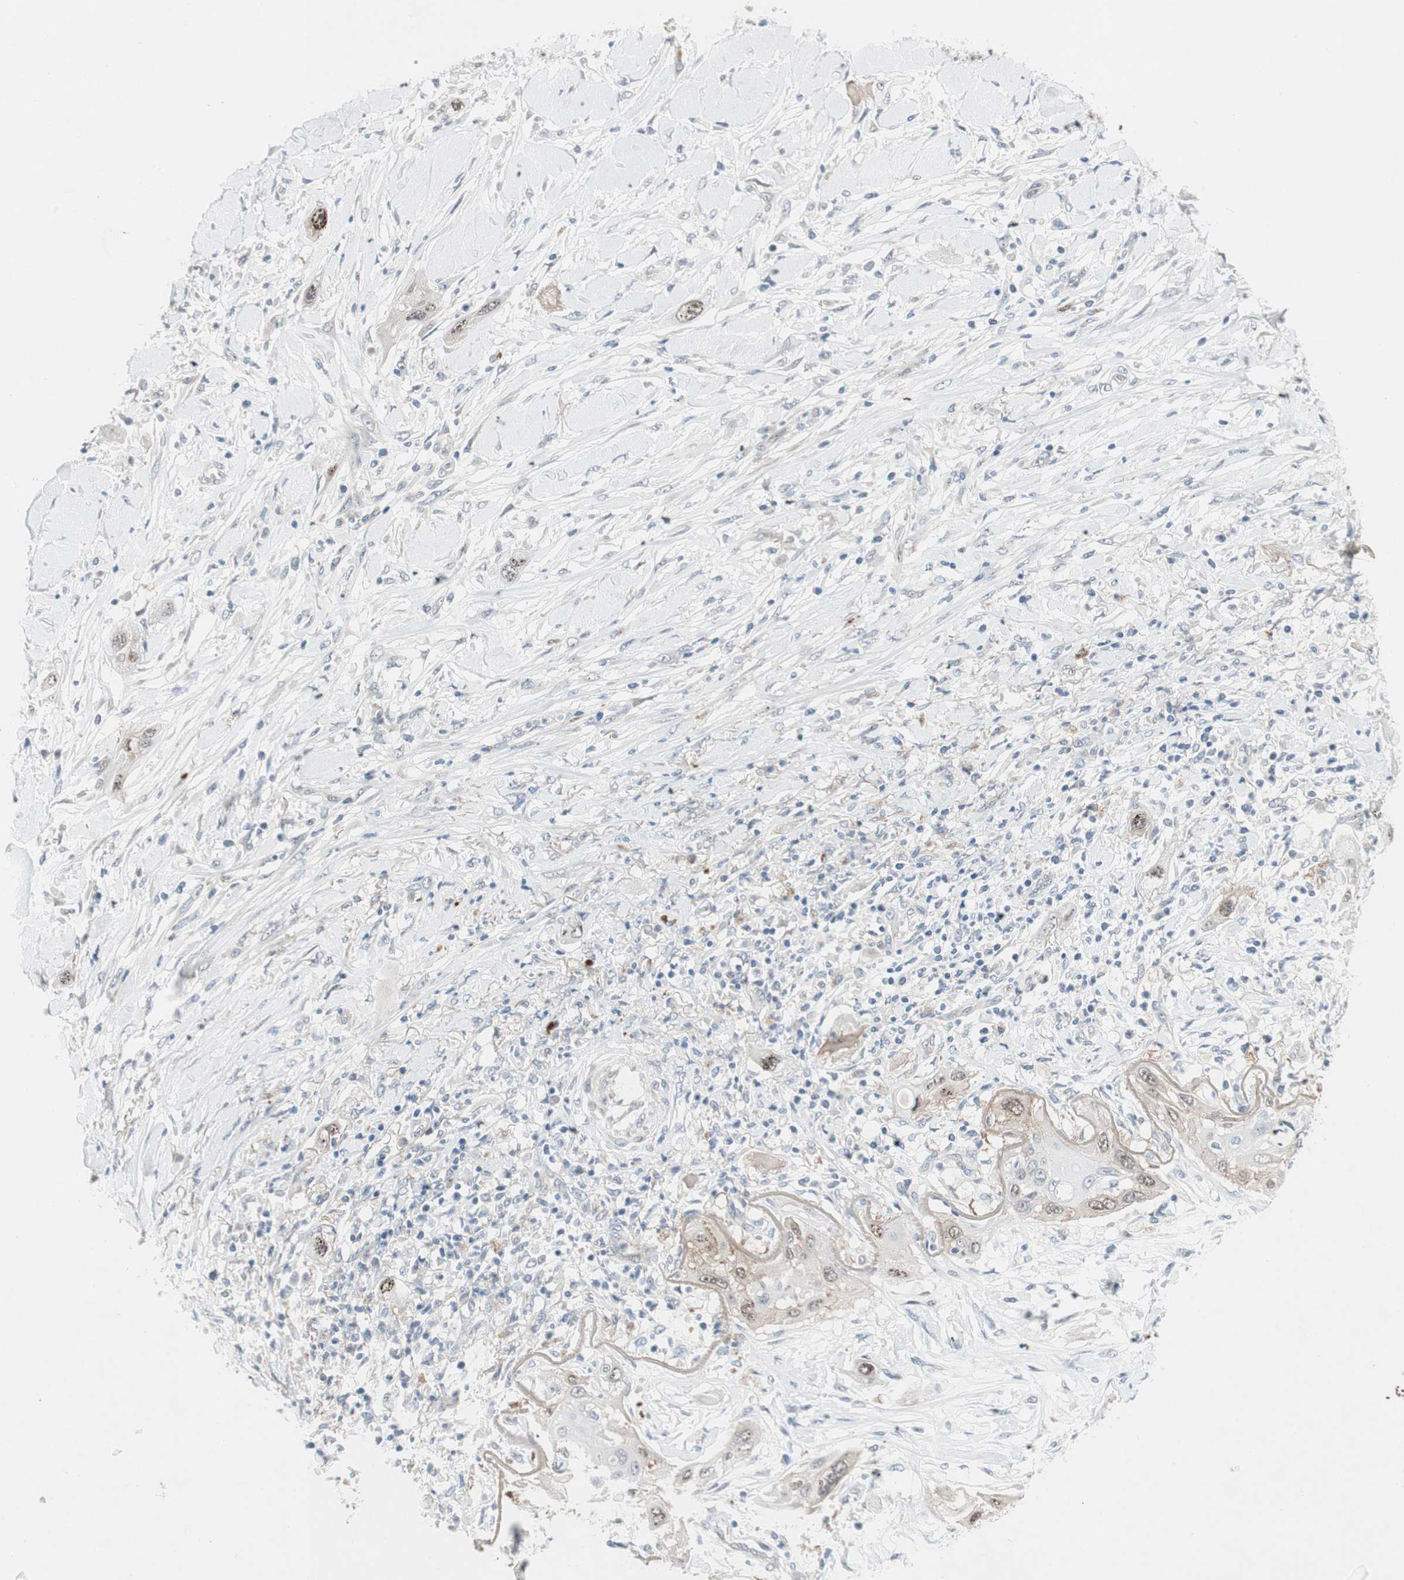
{"staining": {"intensity": "moderate", "quantity": ">75%", "location": "nuclear"}, "tissue": "lung cancer", "cell_type": "Tumor cells", "image_type": "cancer", "snomed": [{"axis": "morphology", "description": "Squamous cell carcinoma, NOS"}, {"axis": "topography", "description": "Lung"}], "caption": "An immunohistochemistry micrograph of tumor tissue is shown. Protein staining in brown shows moderate nuclear positivity in lung cancer (squamous cell carcinoma) within tumor cells. (brown staining indicates protein expression, while blue staining denotes nuclei).", "gene": "CAND2", "patient": {"sex": "female", "age": 47}}